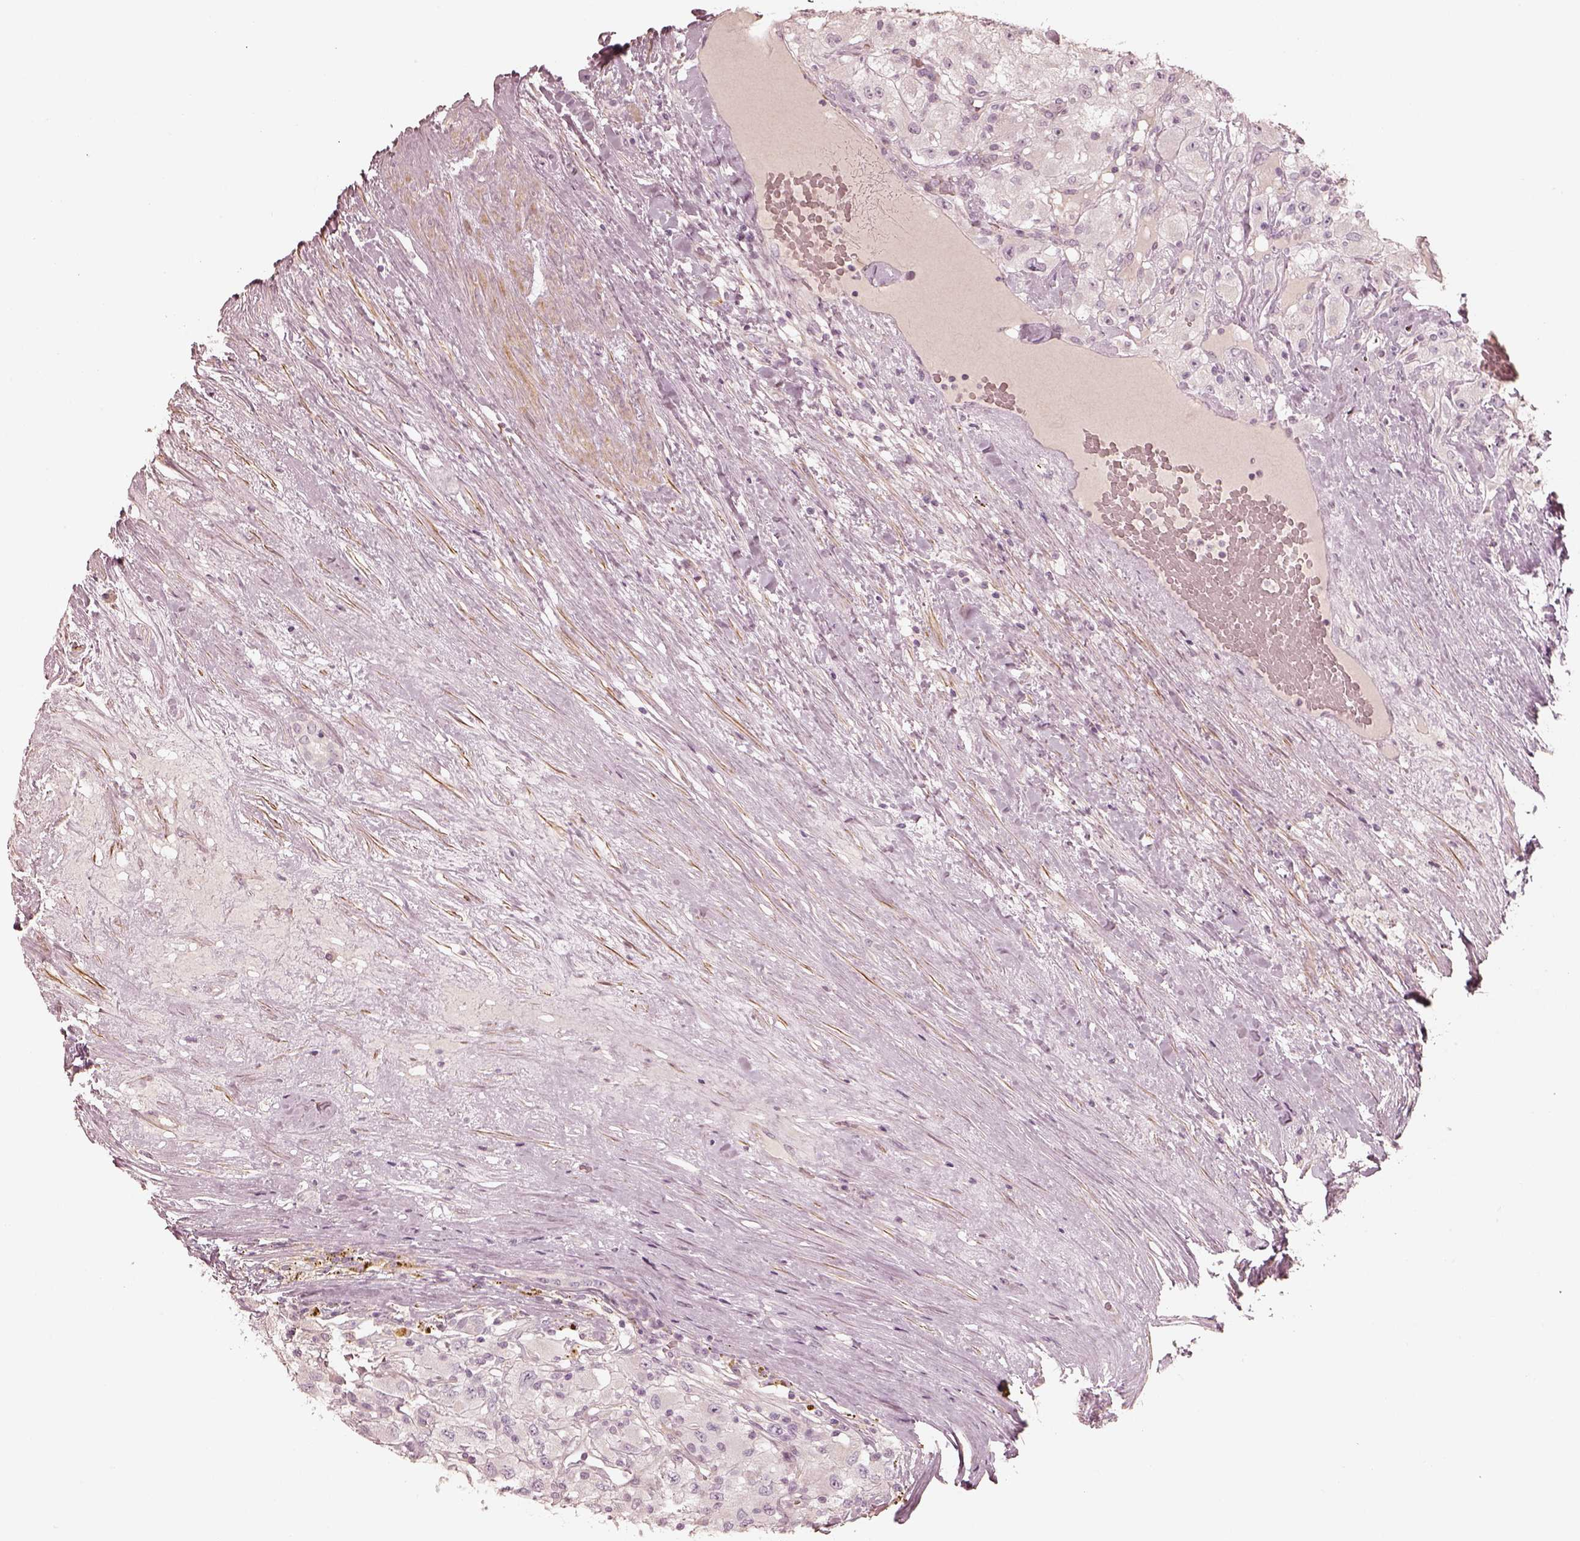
{"staining": {"intensity": "negative", "quantity": "none", "location": "none"}, "tissue": "renal cancer", "cell_type": "Tumor cells", "image_type": "cancer", "snomed": [{"axis": "morphology", "description": "Adenocarcinoma, NOS"}, {"axis": "topography", "description": "Kidney"}], "caption": "Protein analysis of renal adenocarcinoma shows no significant expression in tumor cells.", "gene": "KCNJ9", "patient": {"sex": "female", "age": 67}}